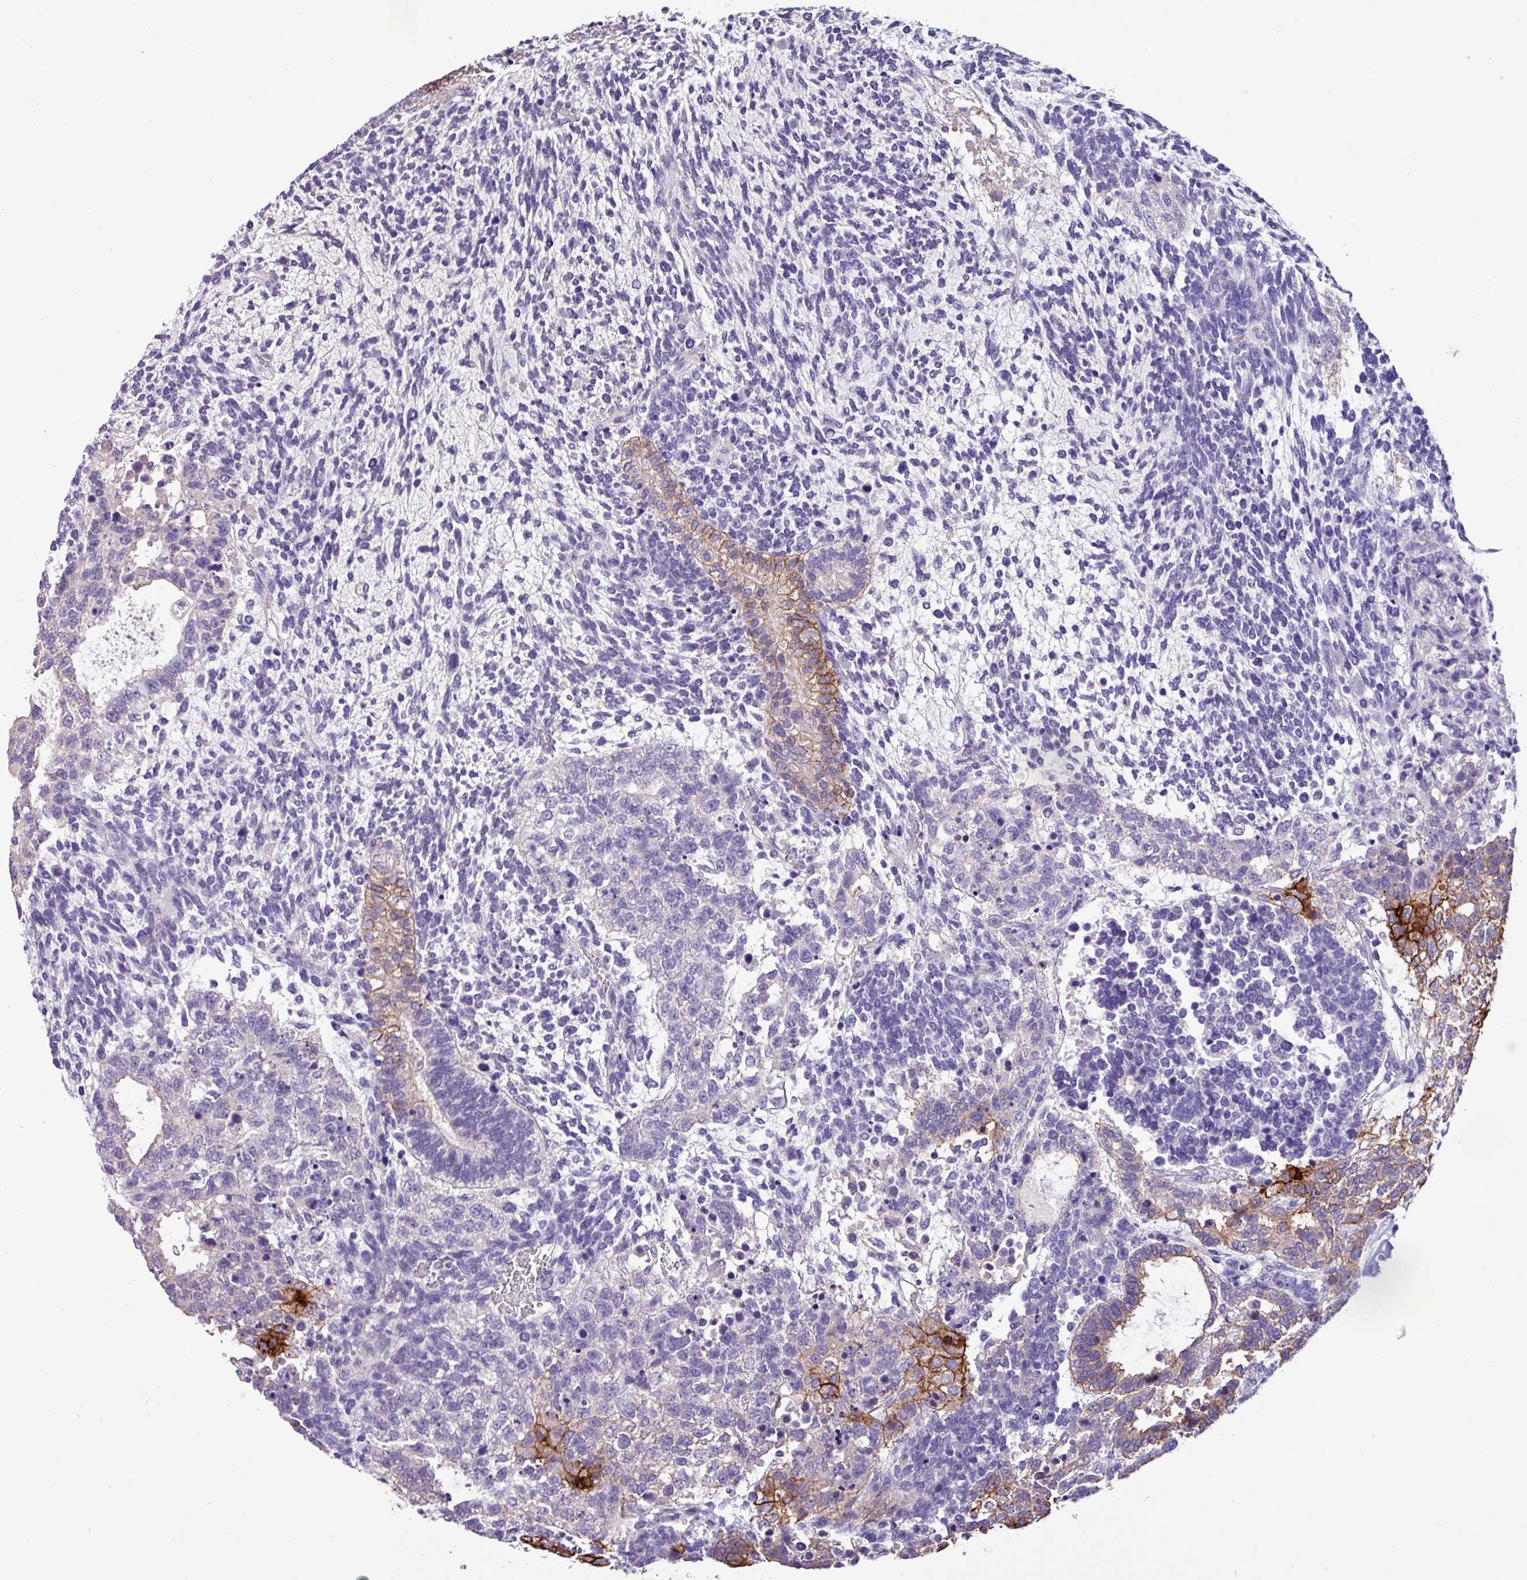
{"staining": {"intensity": "strong", "quantity": "<25%", "location": "cytoplasmic/membranous"}, "tissue": "stomach cancer", "cell_type": "Tumor cells", "image_type": "cancer", "snomed": [{"axis": "morphology", "description": "Adenocarcinoma, NOS"}, {"axis": "topography", "description": "Stomach"}], "caption": "Stomach cancer (adenocarcinoma) stained for a protein (brown) reveals strong cytoplasmic/membranous positive positivity in about <25% of tumor cells.", "gene": "EPCAM", "patient": {"sex": "female", "age": 59}}